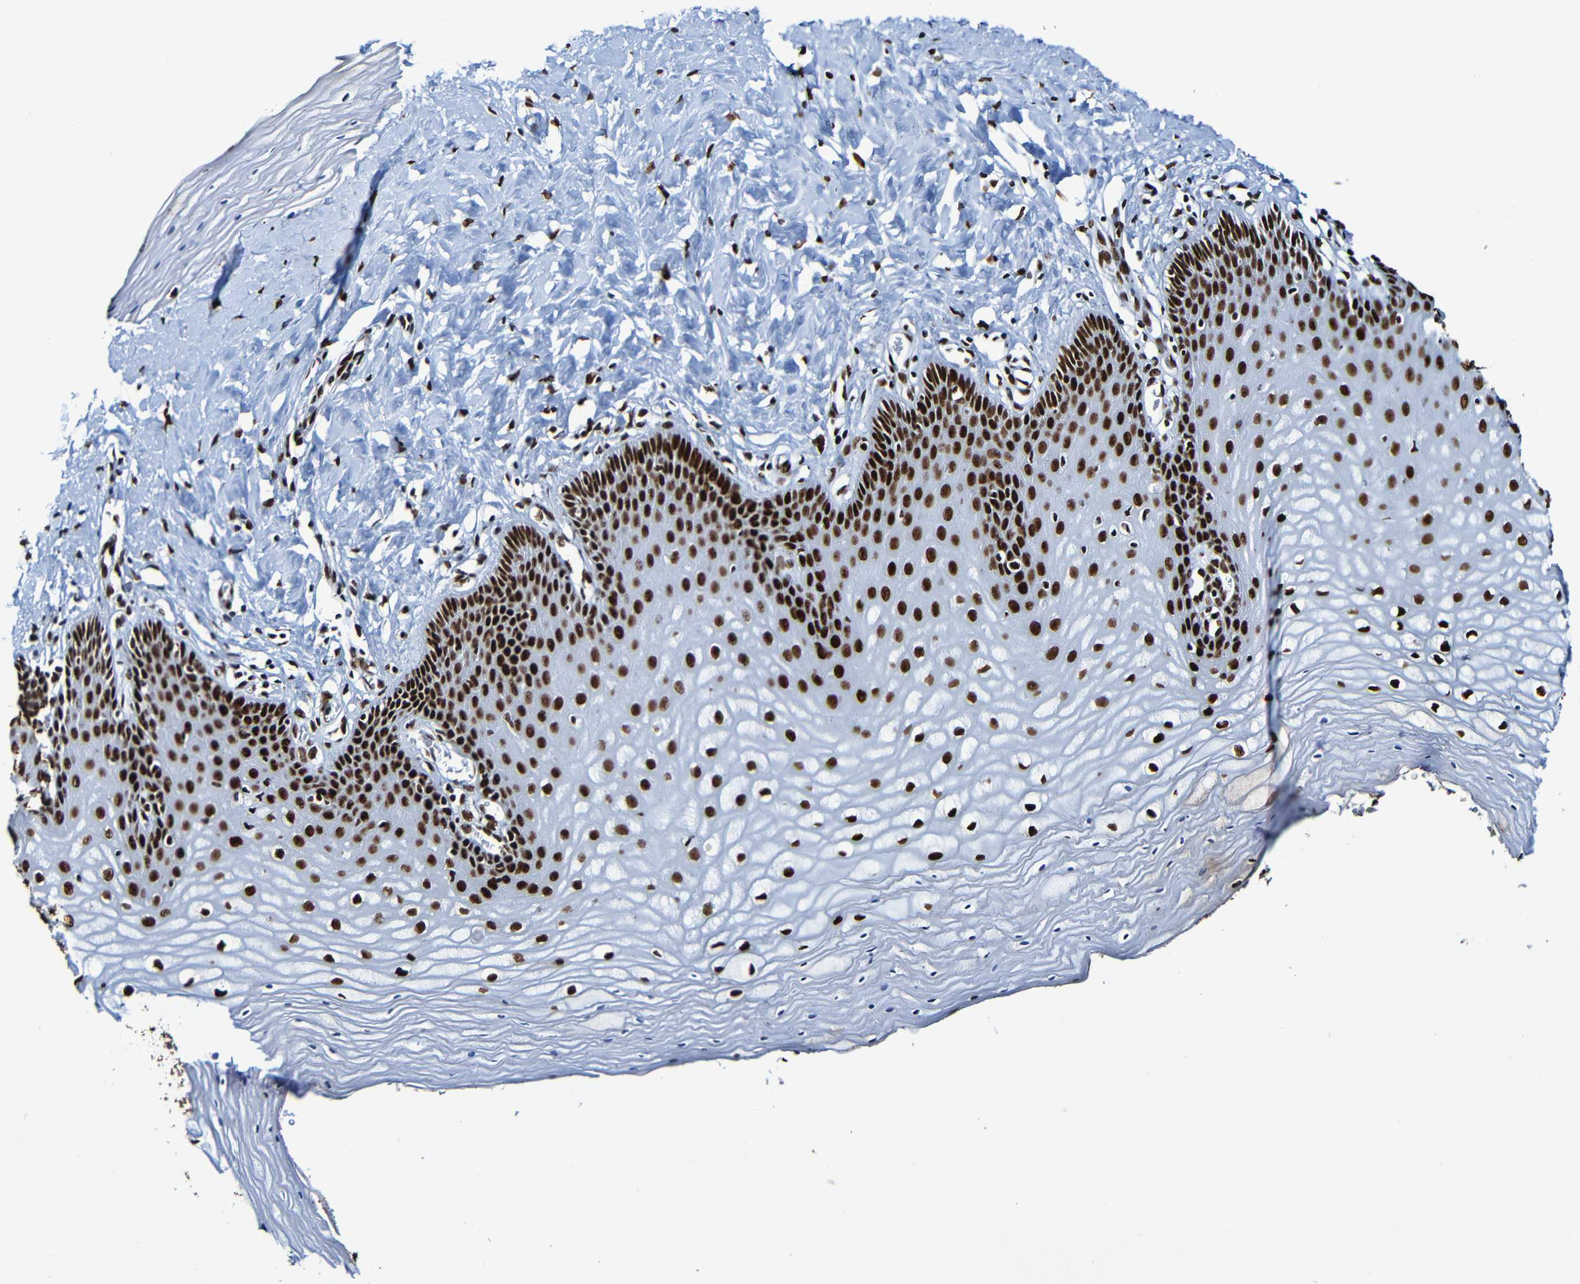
{"staining": {"intensity": "strong", "quantity": ">75%", "location": "nuclear"}, "tissue": "cervix", "cell_type": "Glandular cells", "image_type": "normal", "snomed": [{"axis": "morphology", "description": "Normal tissue, NOS"}, {"axis": "topography", "description": "Cervix"}], "caption": "Glandular cells reveal high levels of strong nuclear staining in approximately >75% of cells in unremarkable human cervix.", "gene": "SRSF3", "patient": {"sex": "female", "age": 55}}